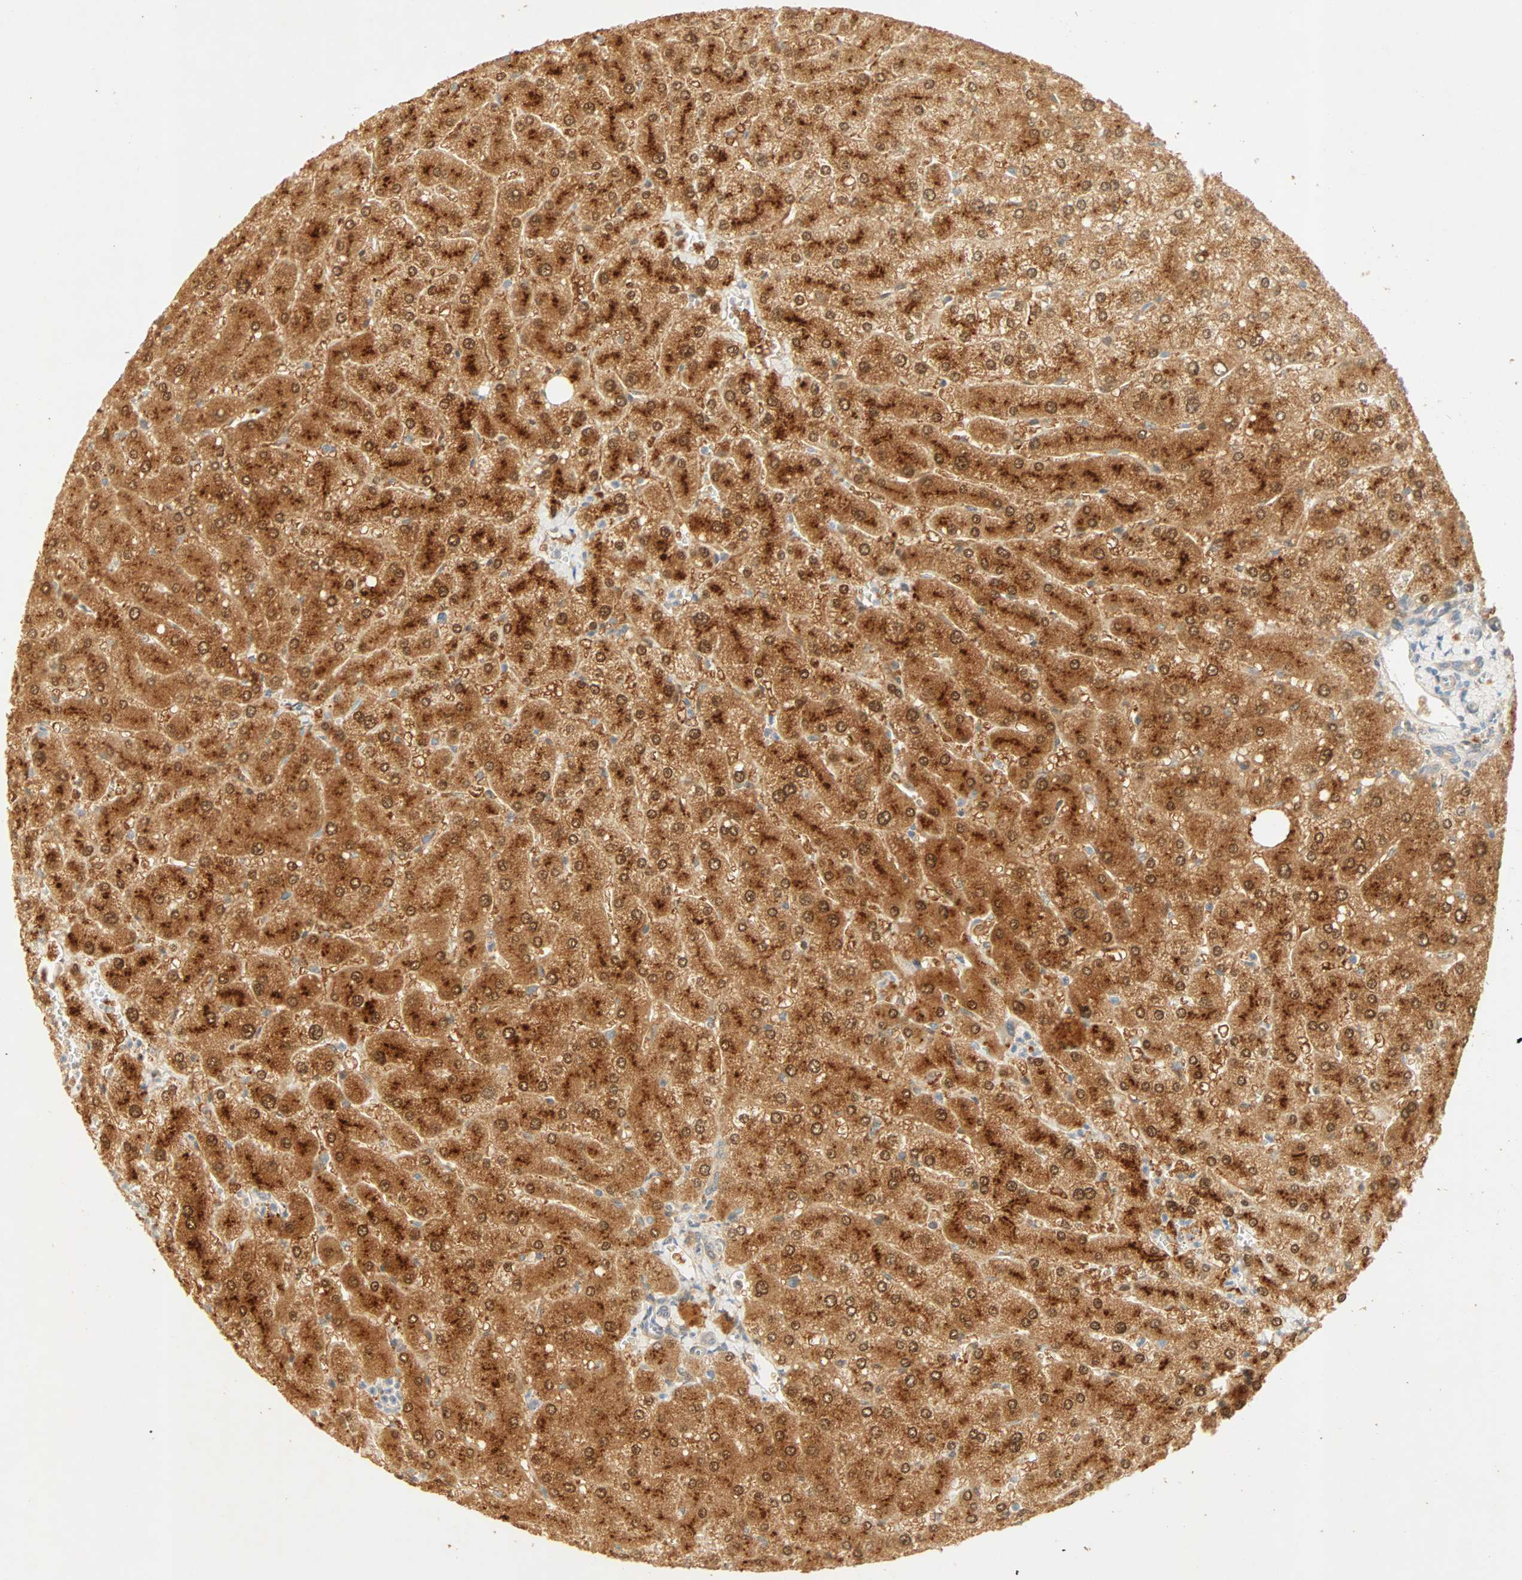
{"staining": {"intensity": "weak", "quantity": "25%-75%", "location": "cytoplasmic/membranous"}, "tissue": "liver", "cell_type": "Cholangiocytes", "image_type": "normal", "snomed": [{"axis": "morphology", "description": "Normal tissue, NOS"}, {"axis": "topography", "description": "Liver"}], "caption": "Protein analysis of normal liver exhibits weak cytoplasmic/membranous positivity in approximately 25%-75% of cholangiocytes.", "gene": "SELENBP1", "patient": {"sex": "male", "age": 55}}